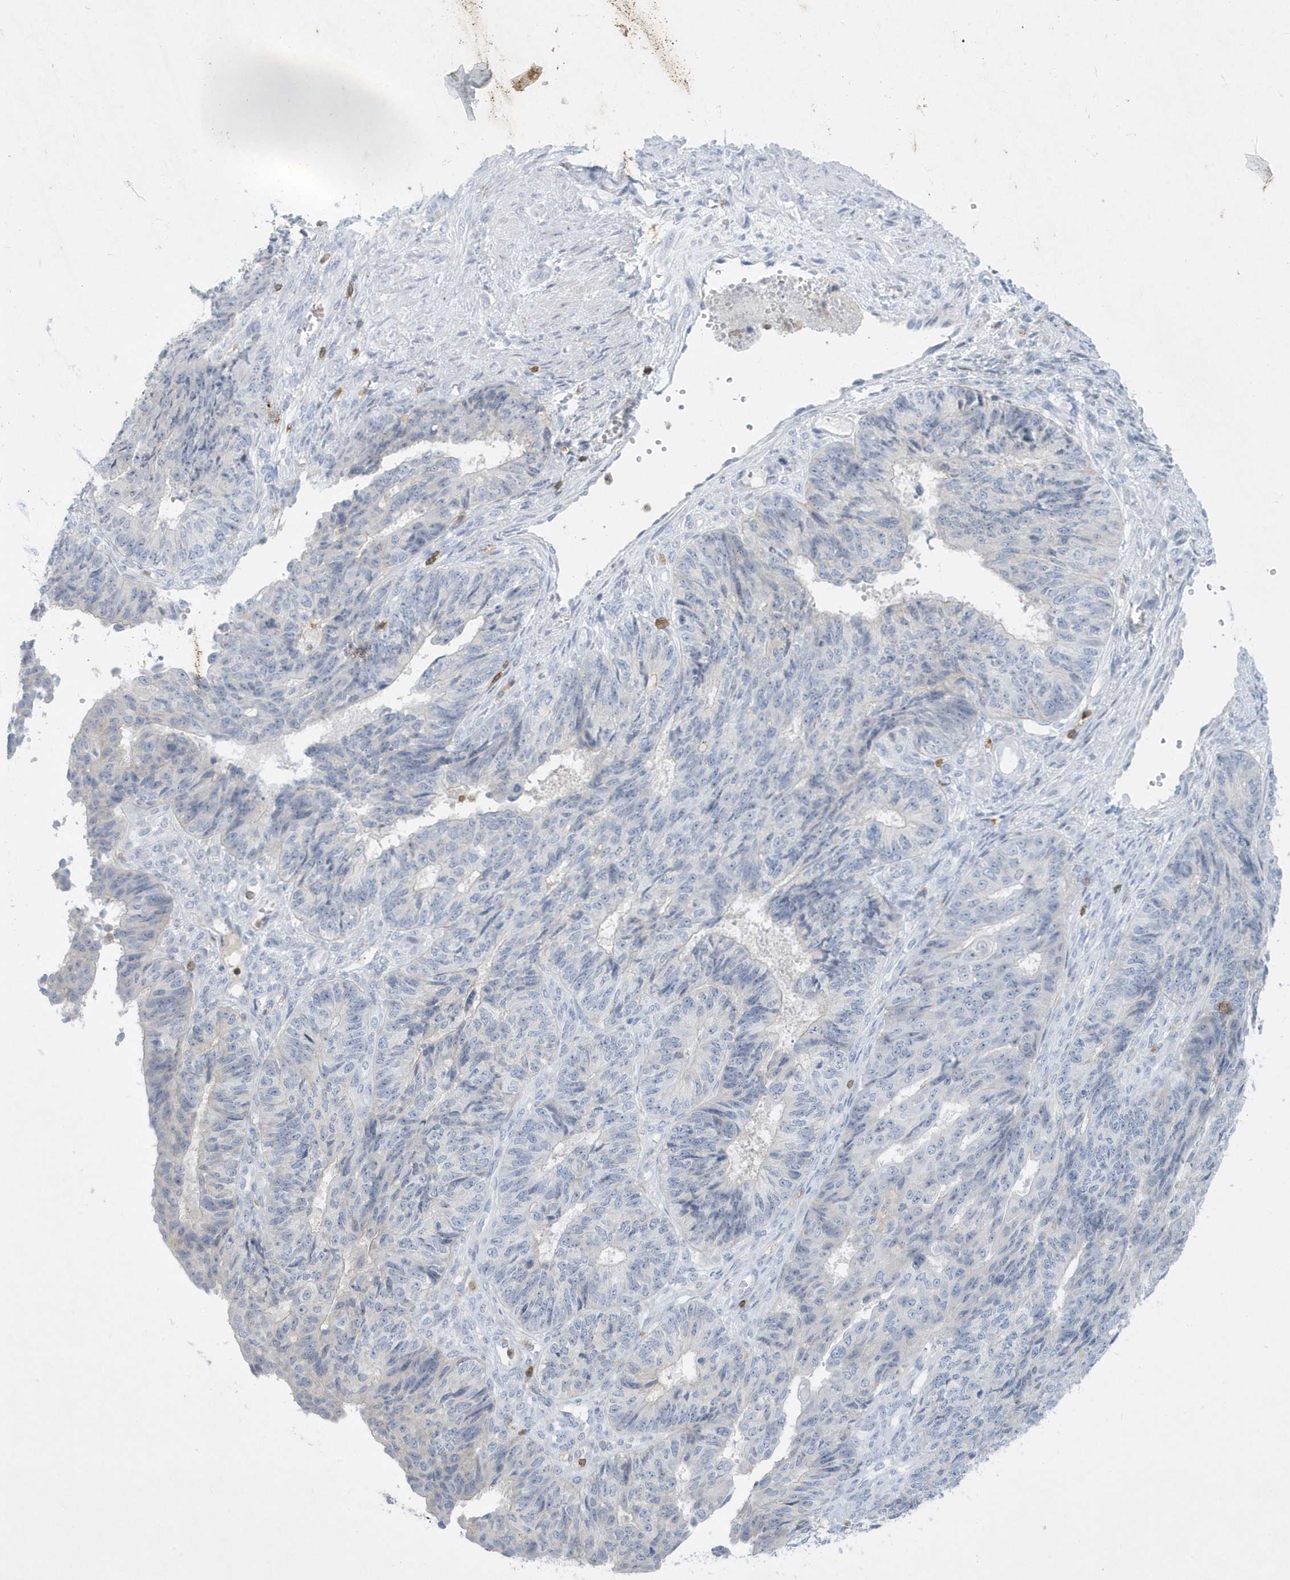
{"staining": {"intensity": "negative", "quantity": "none", "location": "none"}, "tissue": "endometrial cancer", "cell_type": "Tumor cells", "image_type": "cancer", "snomed": [{"axis": "morphology", "description": "Adenocarcinoma, NOS"}, {"axis": "topography", "description": "Endometrium"}], "caption": "This image is of endometrial cancer stained with IHC to label a protein in brown with the nuclei are counter-stained blue. There is no expression in tumor cells. (DAB IHC with hematoxylin counter stain).", "gene": "PSD4", "patient": {"sex": "female", "age": 32}}